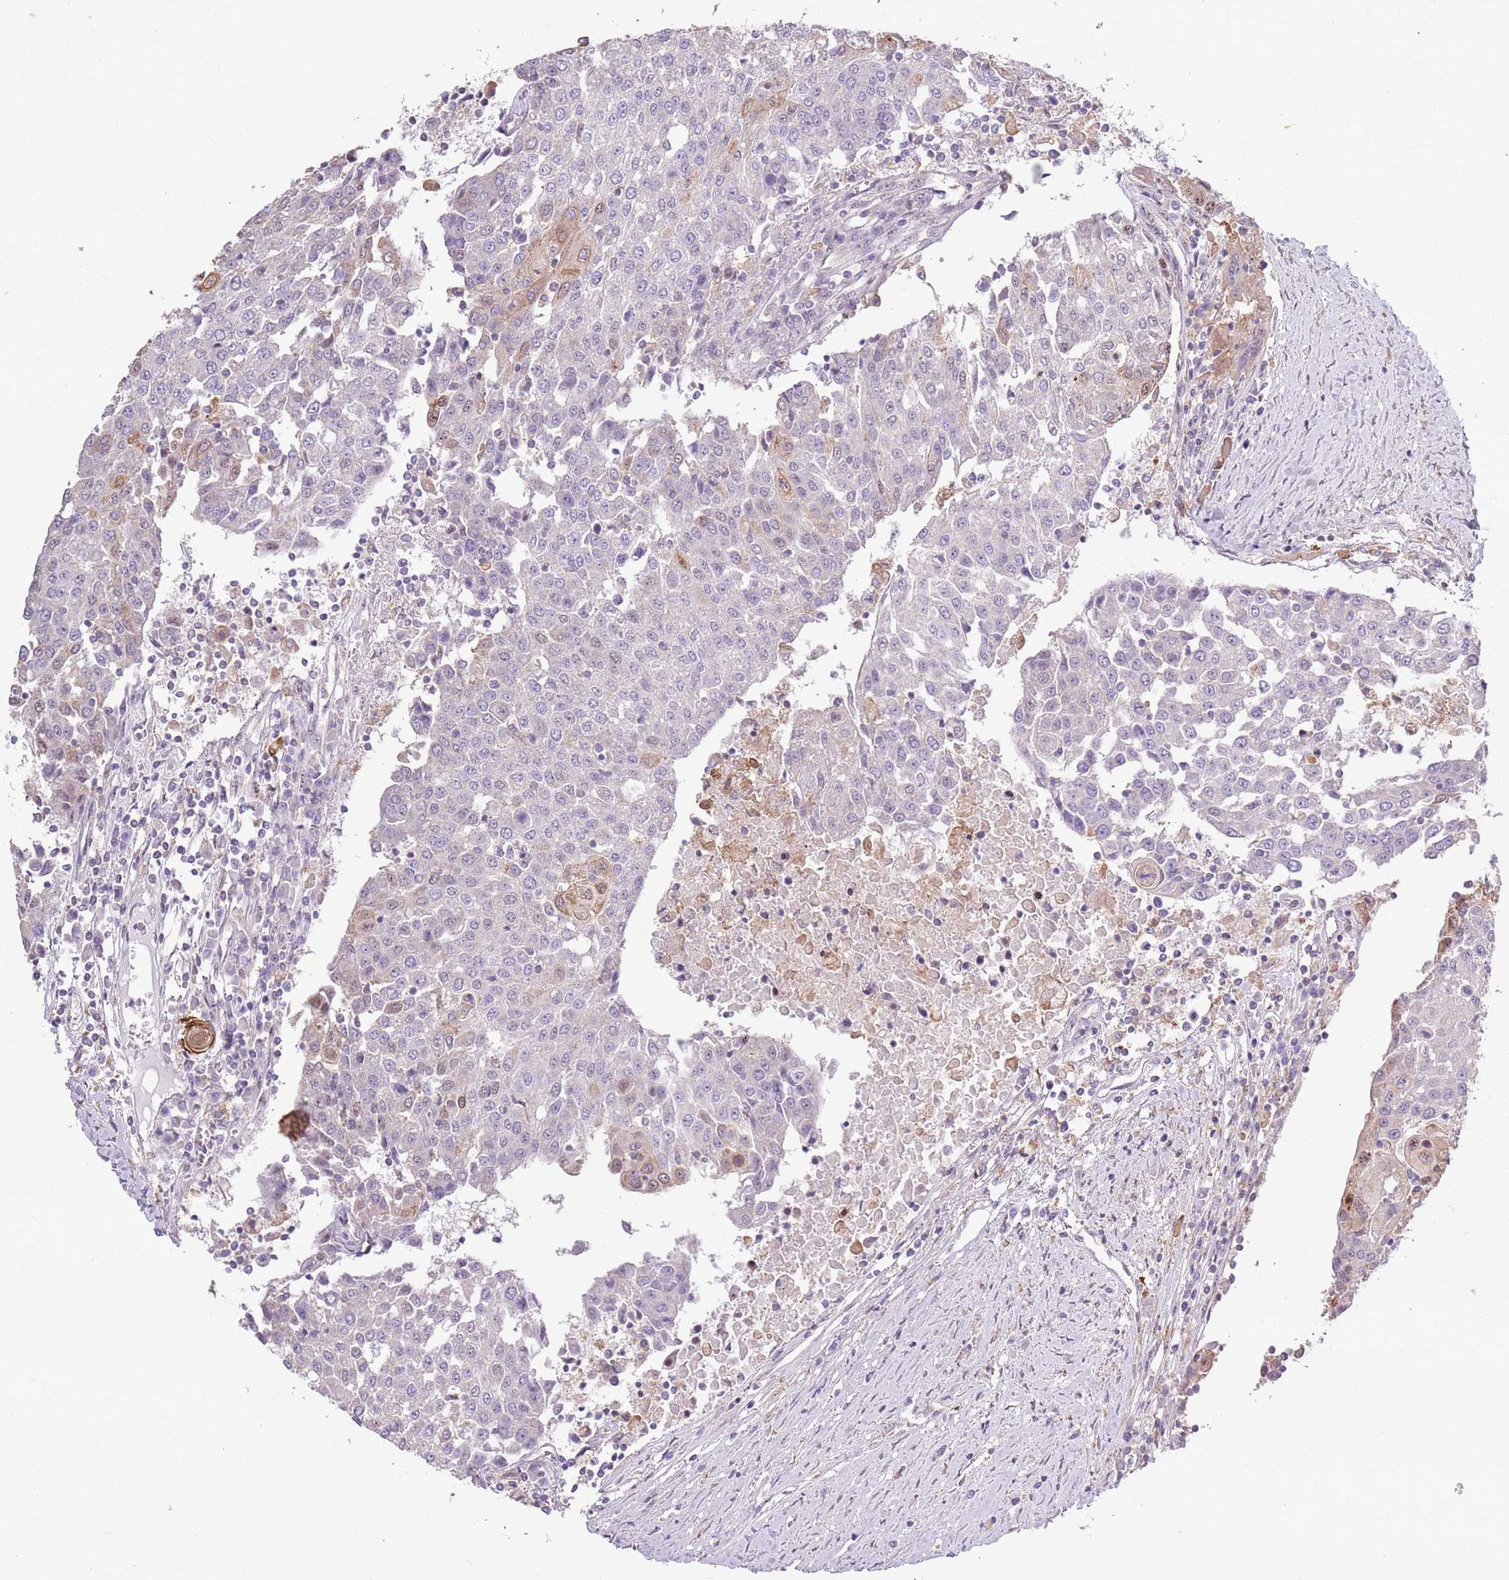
{"staining": {"intensity": "negative", "quantity": "none", "location": "none"}, "tissue": "urothelial cancer", "cell_type": "Tumor cells", "image_type": "cancer", "snomed": [{"axis": "morphology", "description": "Urothelial carcinoma, High grade"}, {"axis": "topography", "description": "Urinary bladder"}], "caption": "This is an immunohistochemistry (IHC) micrograph of human urothelial cancer. There is no positivity in tumor cells.", "gene": "CAPN9", "patient": {"sex": "female", "age": 85}}